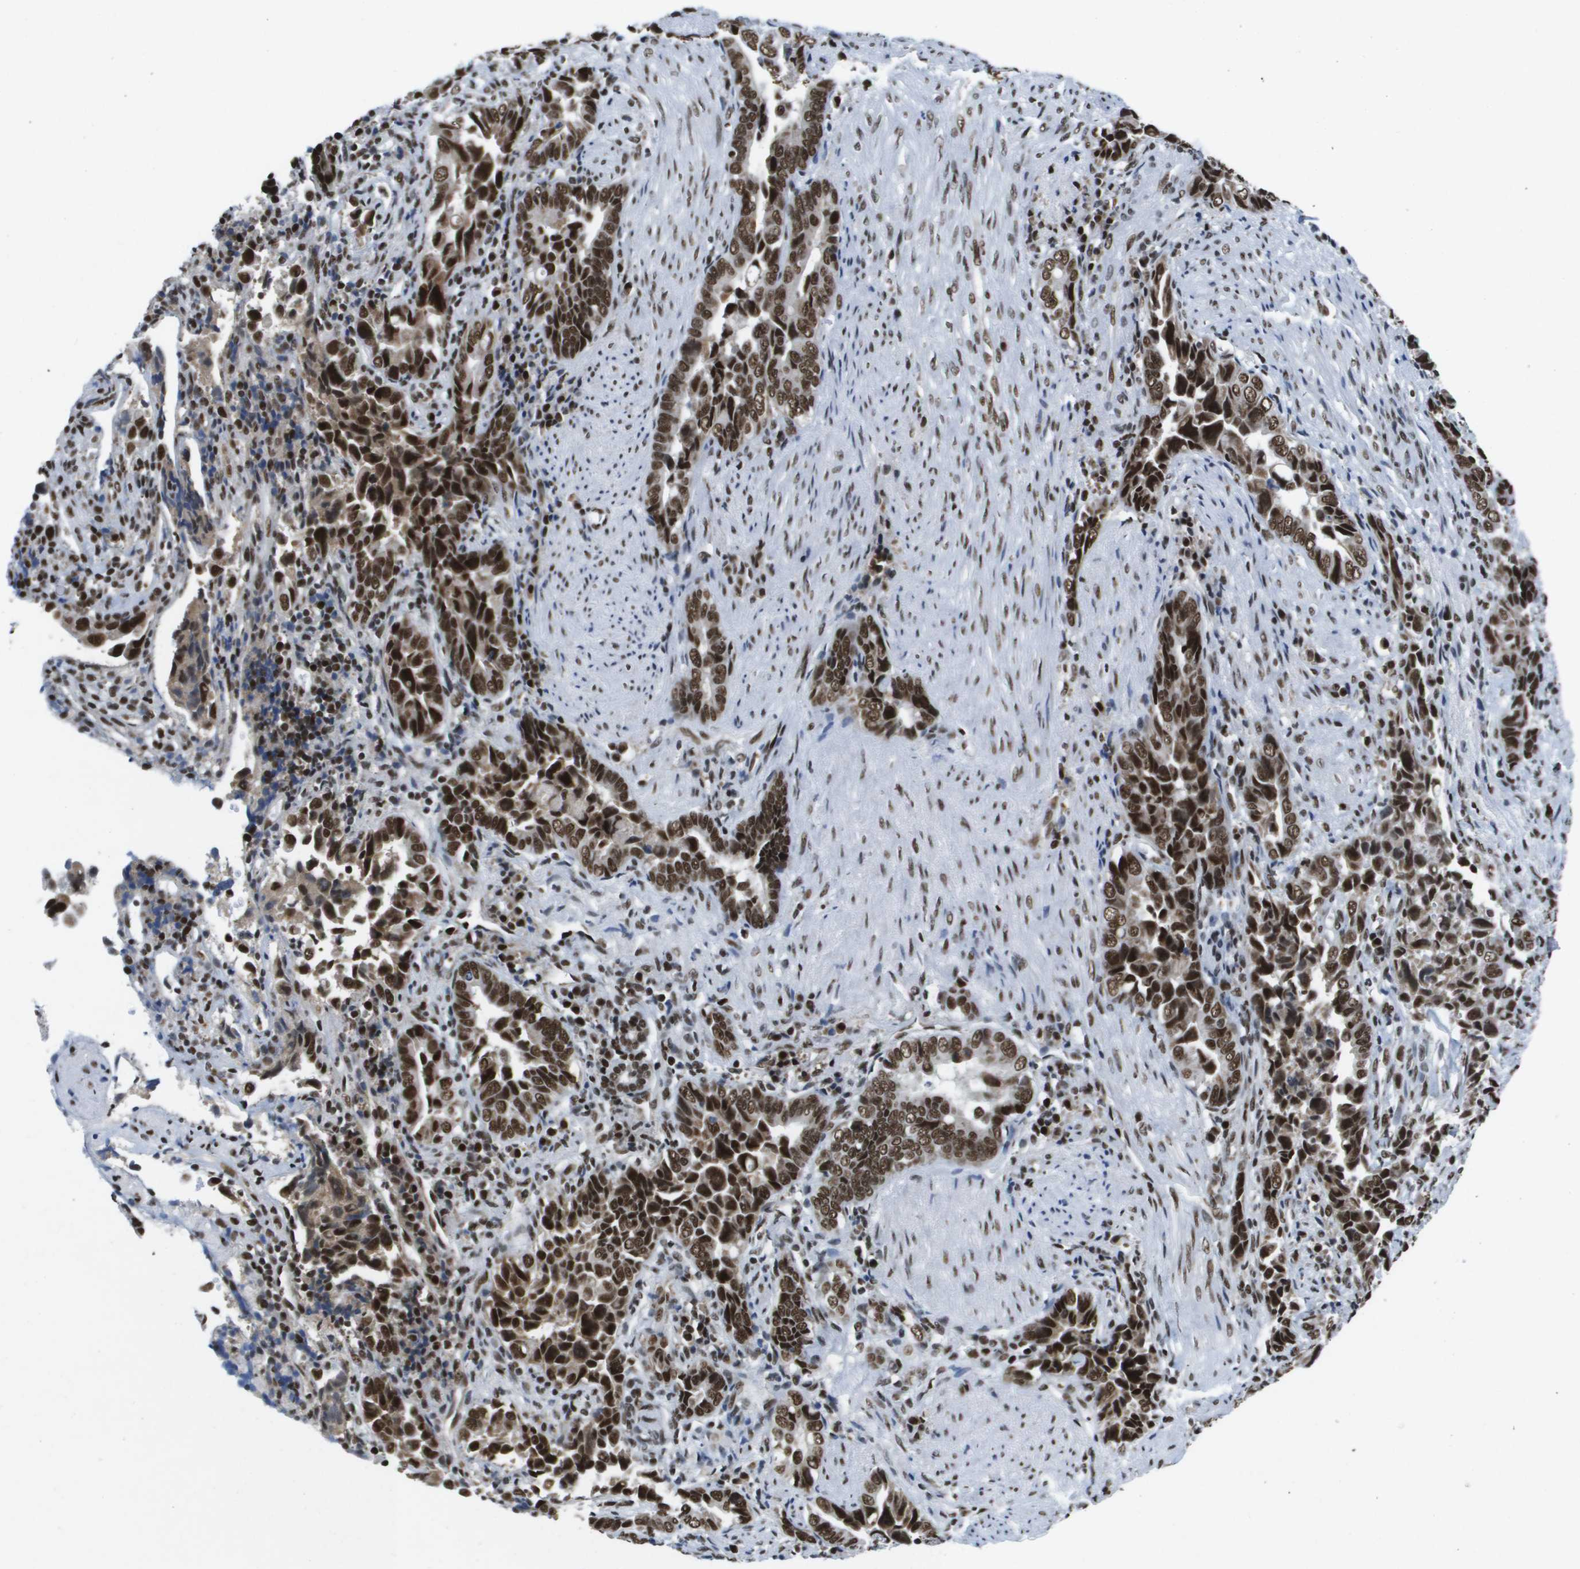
{"staining": {"intensity": "strong", "quantity": ">75%", "location": "nuclear"}, "tissue": "liver cancer", "cell_type": "Tumor cells", "image_type": "cancer", "snomed": [{"axis": "morphology", "description": "Cholangiocarcinoma"}, {"axis": "topography", "description": "Liver"}], "caption": "Immunohistochemical staining of human liver cancer (cholangiocarcinoma) displays strong nuclear protein positivity in about >75% of tumor cells. The staining was performed using DAB (3,3'-diaminobenzidine), with brown indicating positive protein expression. Nuclei are stained blue with hematoxylin.", "gene": "NSRP1", "patient": {"sex": "female", "age": 79}}